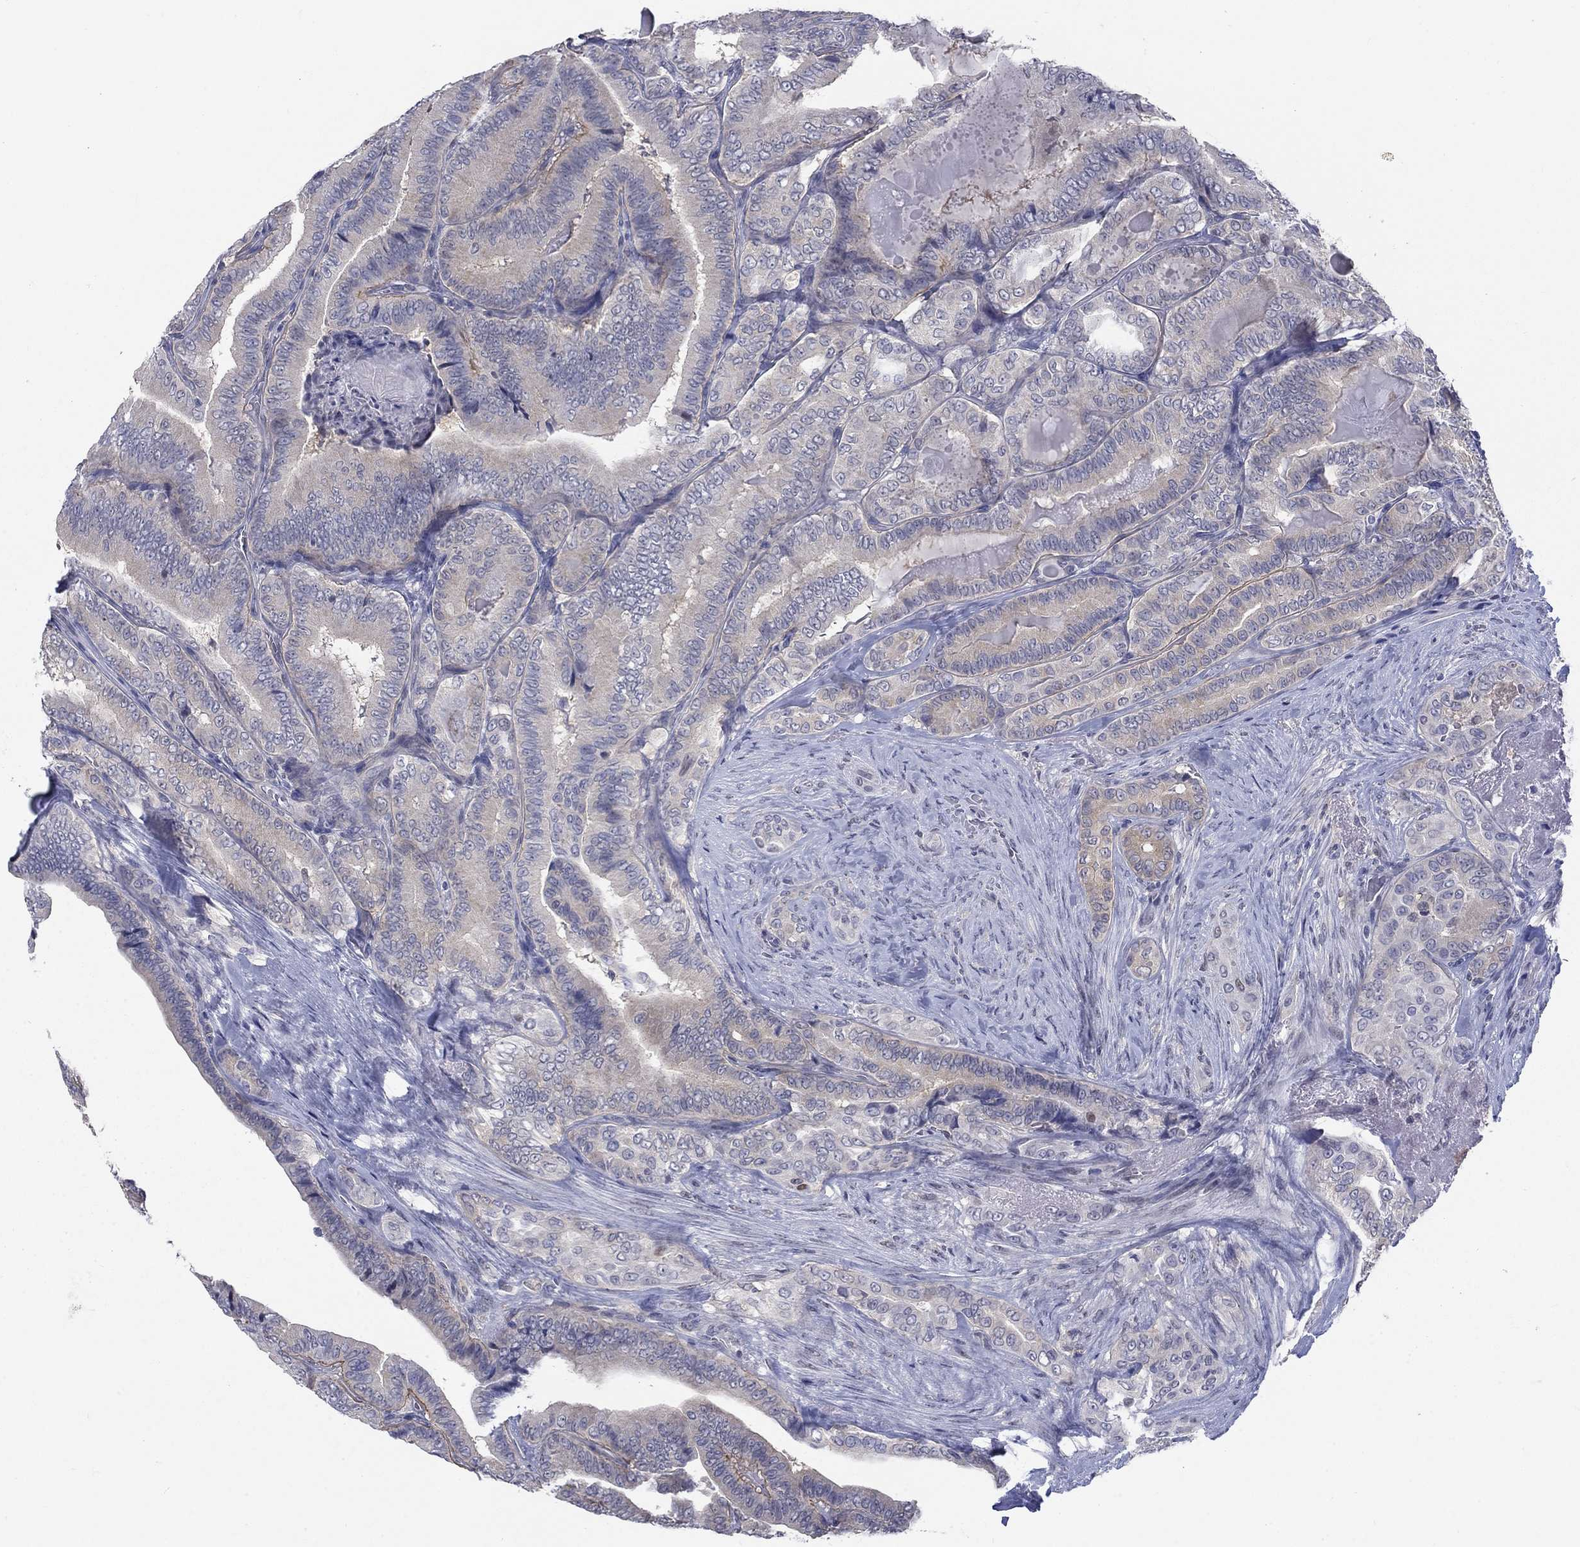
{"staining": {"intensity": "negative", "quantity": "none", "location": "none"}, "tissue": "thyroid cancer", "cell_type": "Tumor cells", "image_type": "cancer", "snomed": [{"axis": "morphology", "description": "Papillary adenocarcinoma, NOS"}, {"axis": "topography", "description": "Thyroid gland"}], "caption": "Immunohistochemistry (IHC) of human papillary adenocarcinoma (thyroid) exhibits no expression in tumor cells.", "gene": "EGFLAM", "patient": {"sex": "male", "age": 61}}